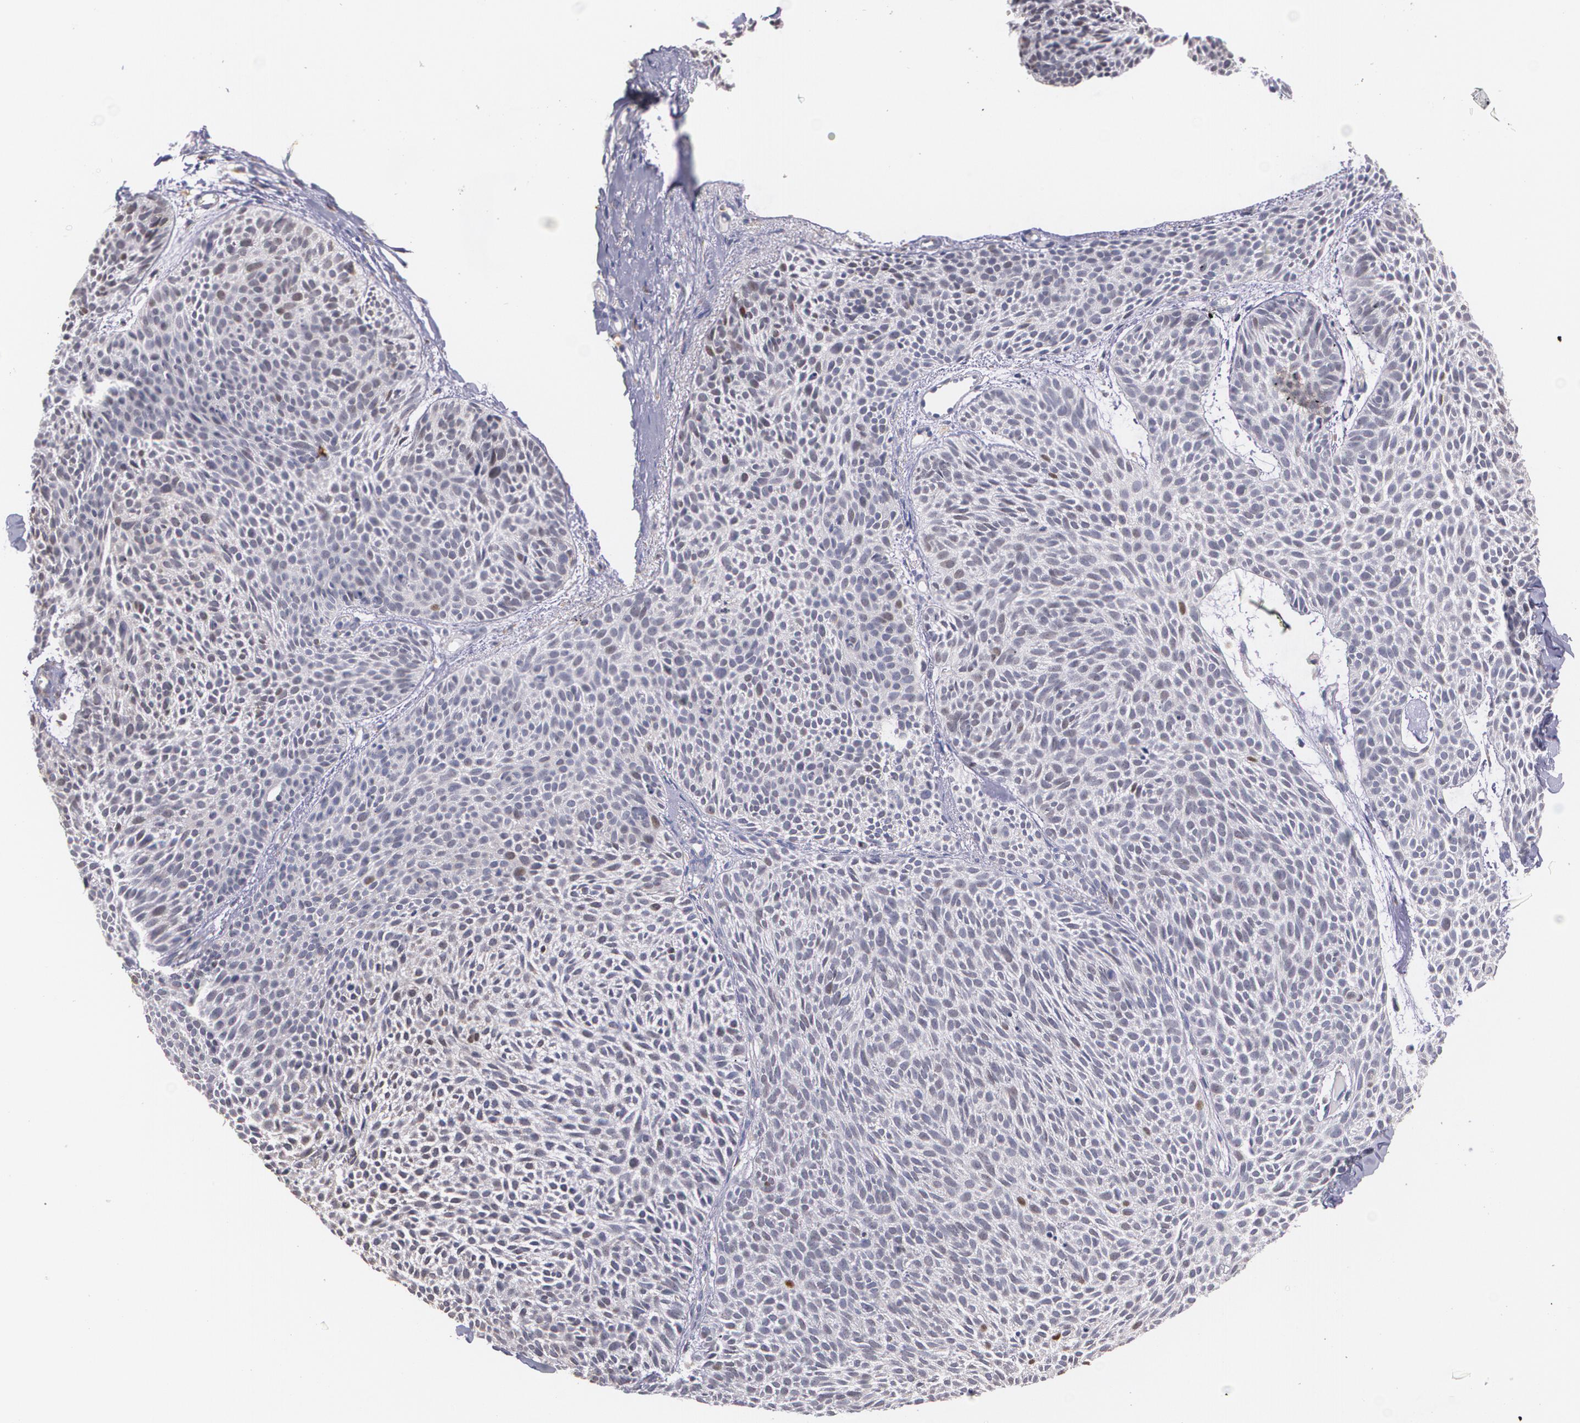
{"staining": {"intensity": "weak", "quantity": "<25%", "location": "nuclear"}, "tissue": "skin cancer", "cell_type": "Tumor cells", "image_type": "cancer", "snomed": [{"axis": "morphology", "description": "Basal cell carcinoma"}, {"axis": "topography", "description": "Skin"}], "caption": "DAB immunohistochemical staining of human skin basal cell carcinoma shows no significant positivity in tumor cells. (DAB (3,3'-diaminobenzidine) IHC with hematoxylin counter stain).", "gene": "ATF3", "patient": {"sex": "male", "age": 84}}